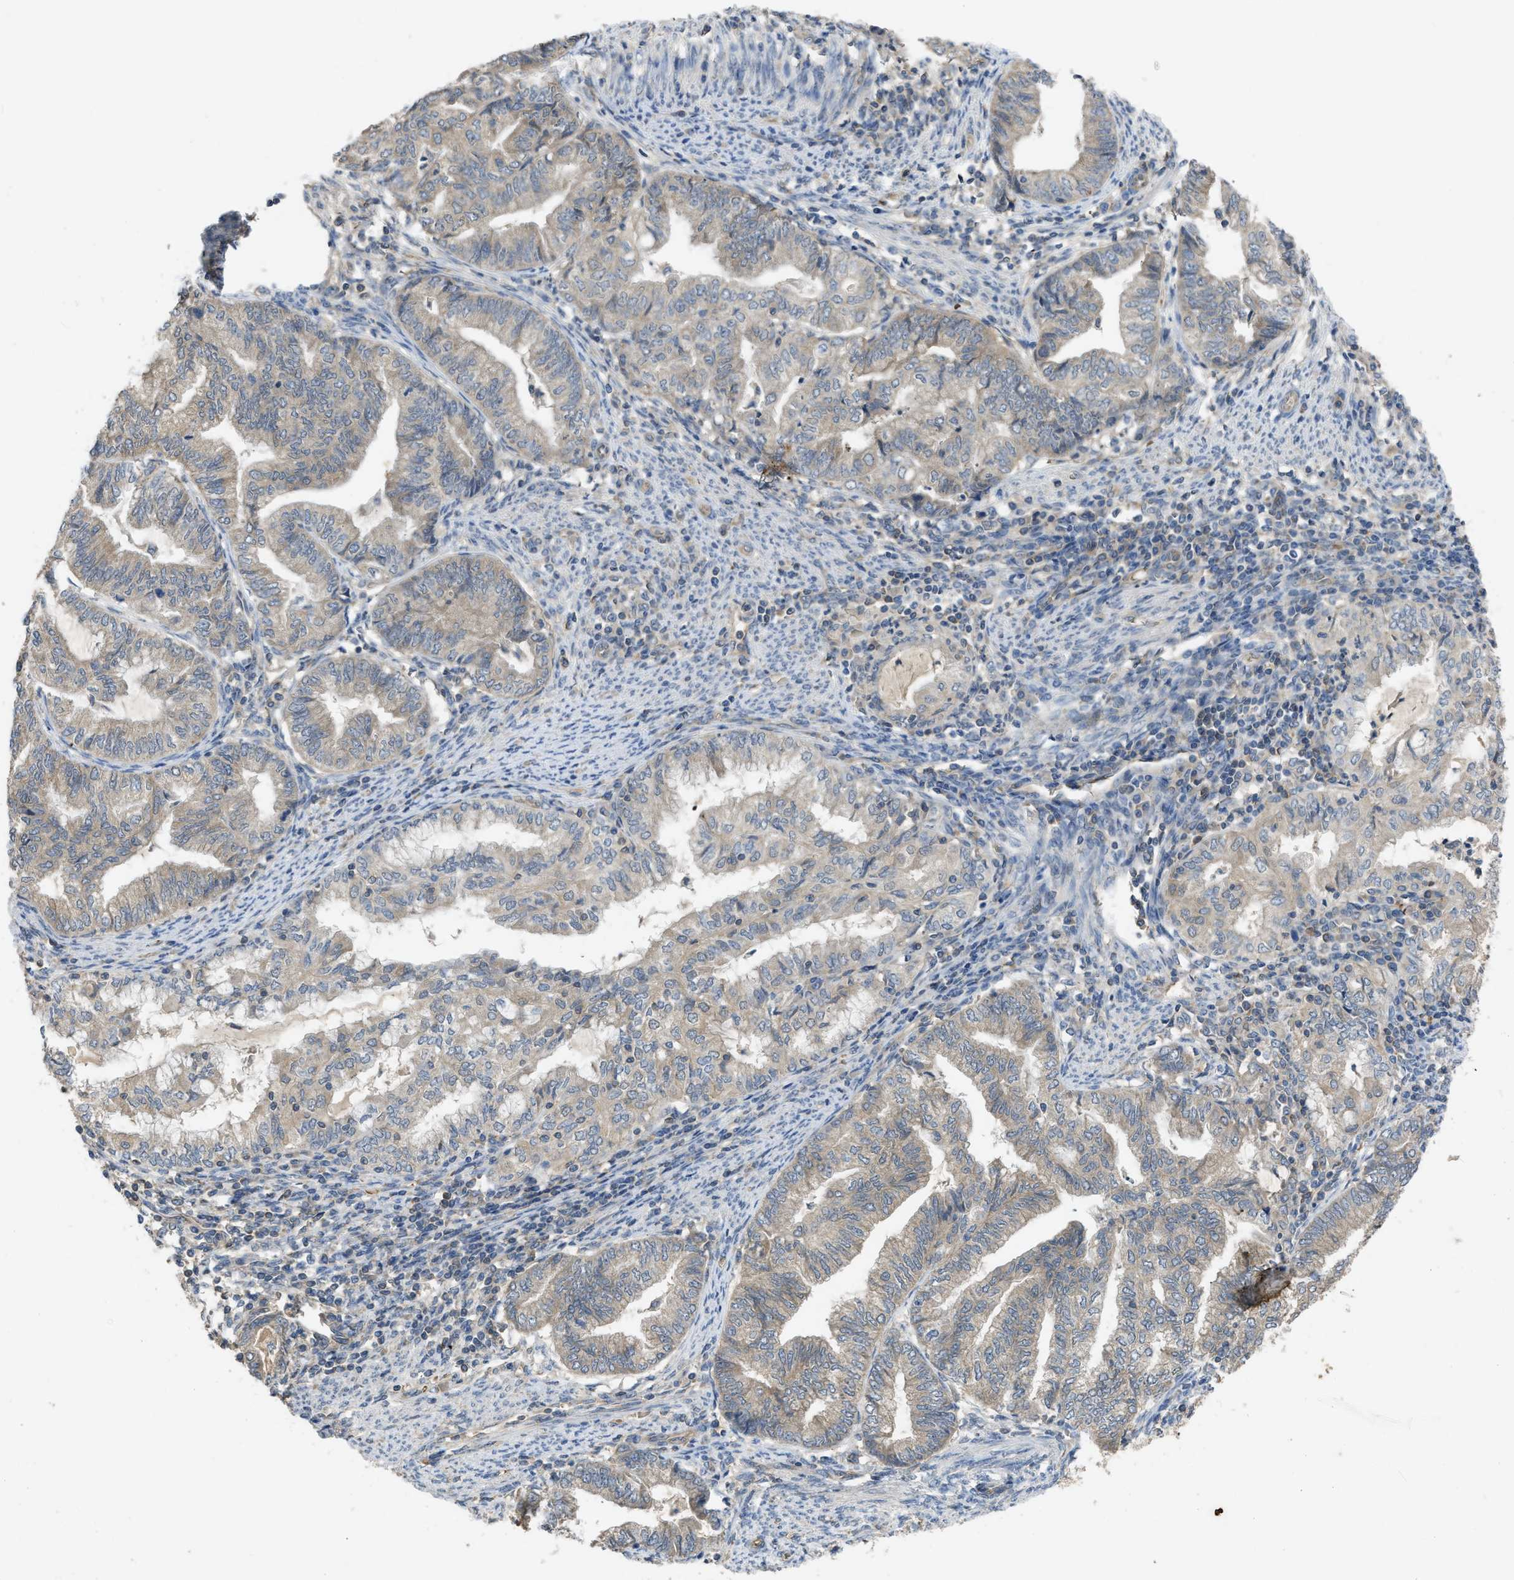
{"staining": {"intensity": "negative", "quantity": "none", "location": "none"}, "tissue": "endometrial cancer", "cell_type": "Tumor cells", "image_type": "cancer", "snomed": [{"axis": "morphology", "description": "Adenocarcinoma, NOS"}, {"axis": "topography", "description": "Endometrium"}], "caption": "This is a image of immunohistochemistry staining of endometrial cancer (adenocarcinoma), which shows no positivity in tumor cells. (DAB (3,3'-diaminobenzidine) IHC, high magnification).", "gene": "PPP3CA", "patient": {"sex": "female", "age": 79}}